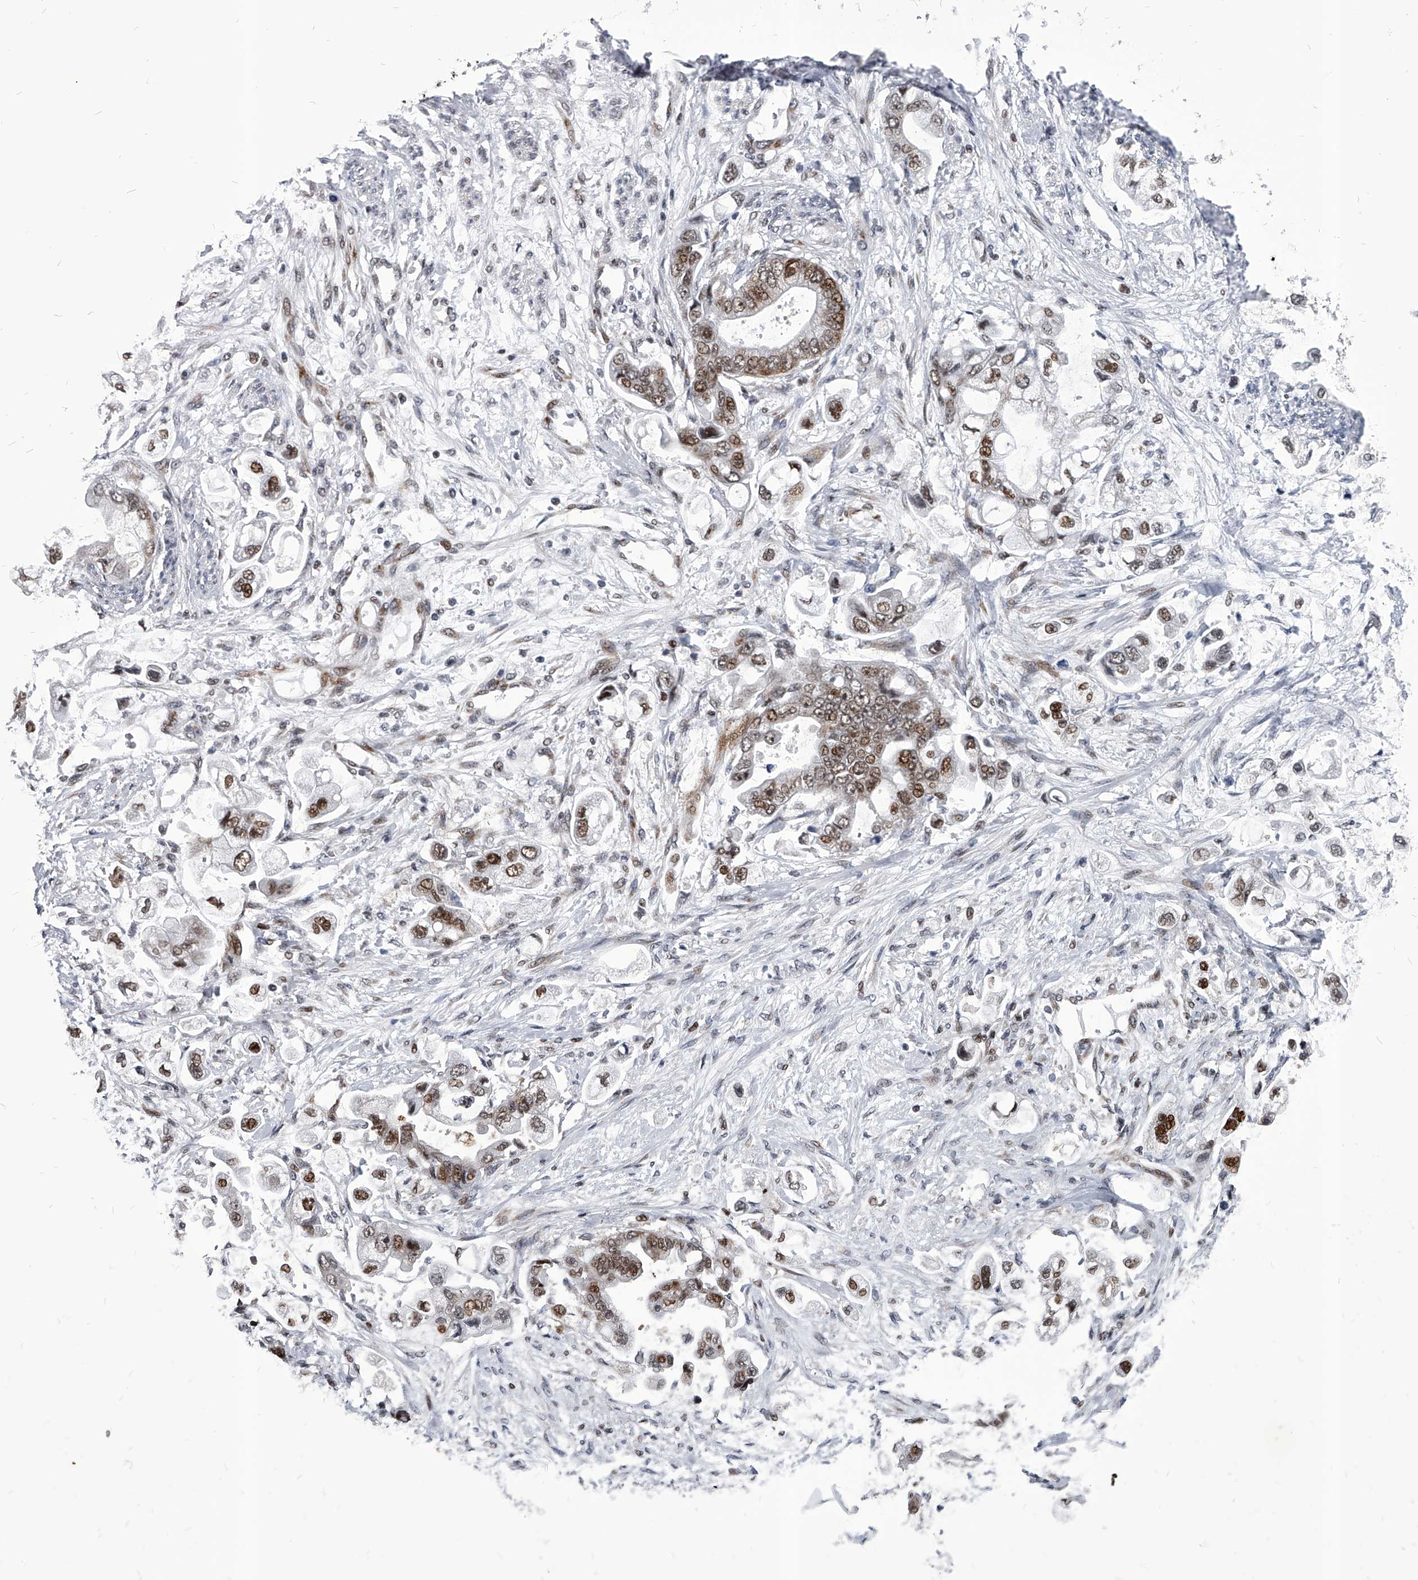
{"staining": {"intensity": "moderate", "quantity": ">75%", "location": "nuclear"}, "tissue": "stomach cancer", "cell_type": "Tumor cells", "image_type": "cancer", "snomed": [{"axis": "morphology", "description": "Adenocarcinoma, NOS"}, {"axis": "topography", "description": "Stomach"}], "caption": "Immunohistochemical staining of stomach cancer (adenocarcinoma) reveals medium levels of moderate nuclear protein staining in approximately >75% of tumor cells. The protein of interest is stained brown, and the nuclei are stained in blue (DAB (3,3'-diaminobenzidine) IHC with brightfield microscopy, high magnification).", "gene": "CMTR1", "patient": {"sex": "male", "age": 62}}